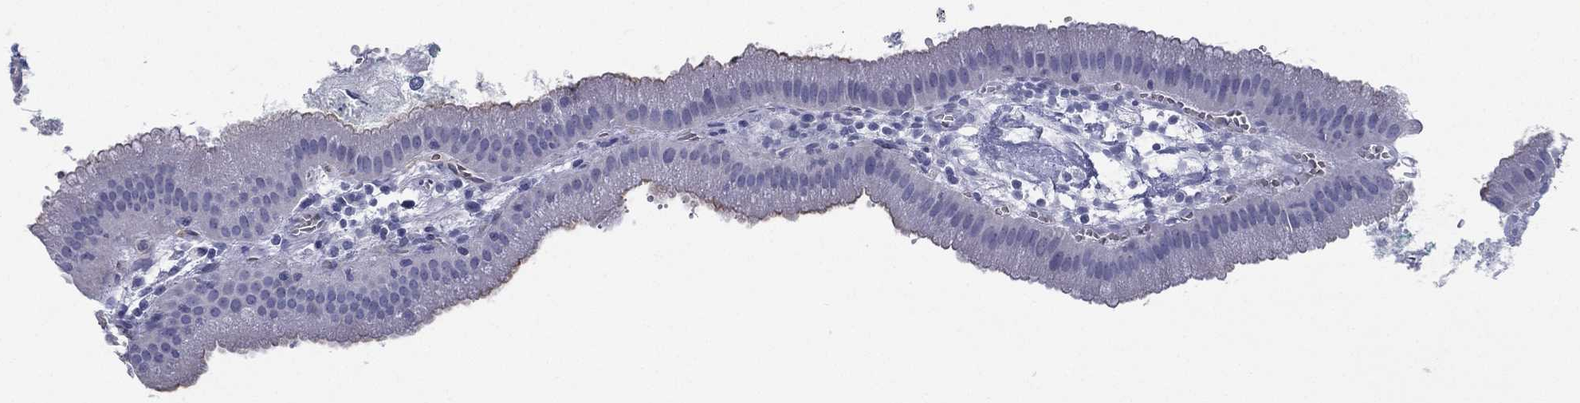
{"staining": {"intensity": "negative", "quantity": "none", "location": "none"}, "tissue": "gallbladder", "cell_type": "Glandular cells", "image_type": "normal", "snomed": [{"axis": "morphology", "description": "Normal tissue, NOS"}, {"axis": "topography", "description": "Gallbladder"}], "caption": "IHC photomicrograph of benign gallbladder: human gallbladder stained with DAB (3,3'-diaminobenzidine) demonstrates no significant protein positivity in glandular cells.", "gene": "RSPH4A", "patient": {"sex": "male", "age": 67}}